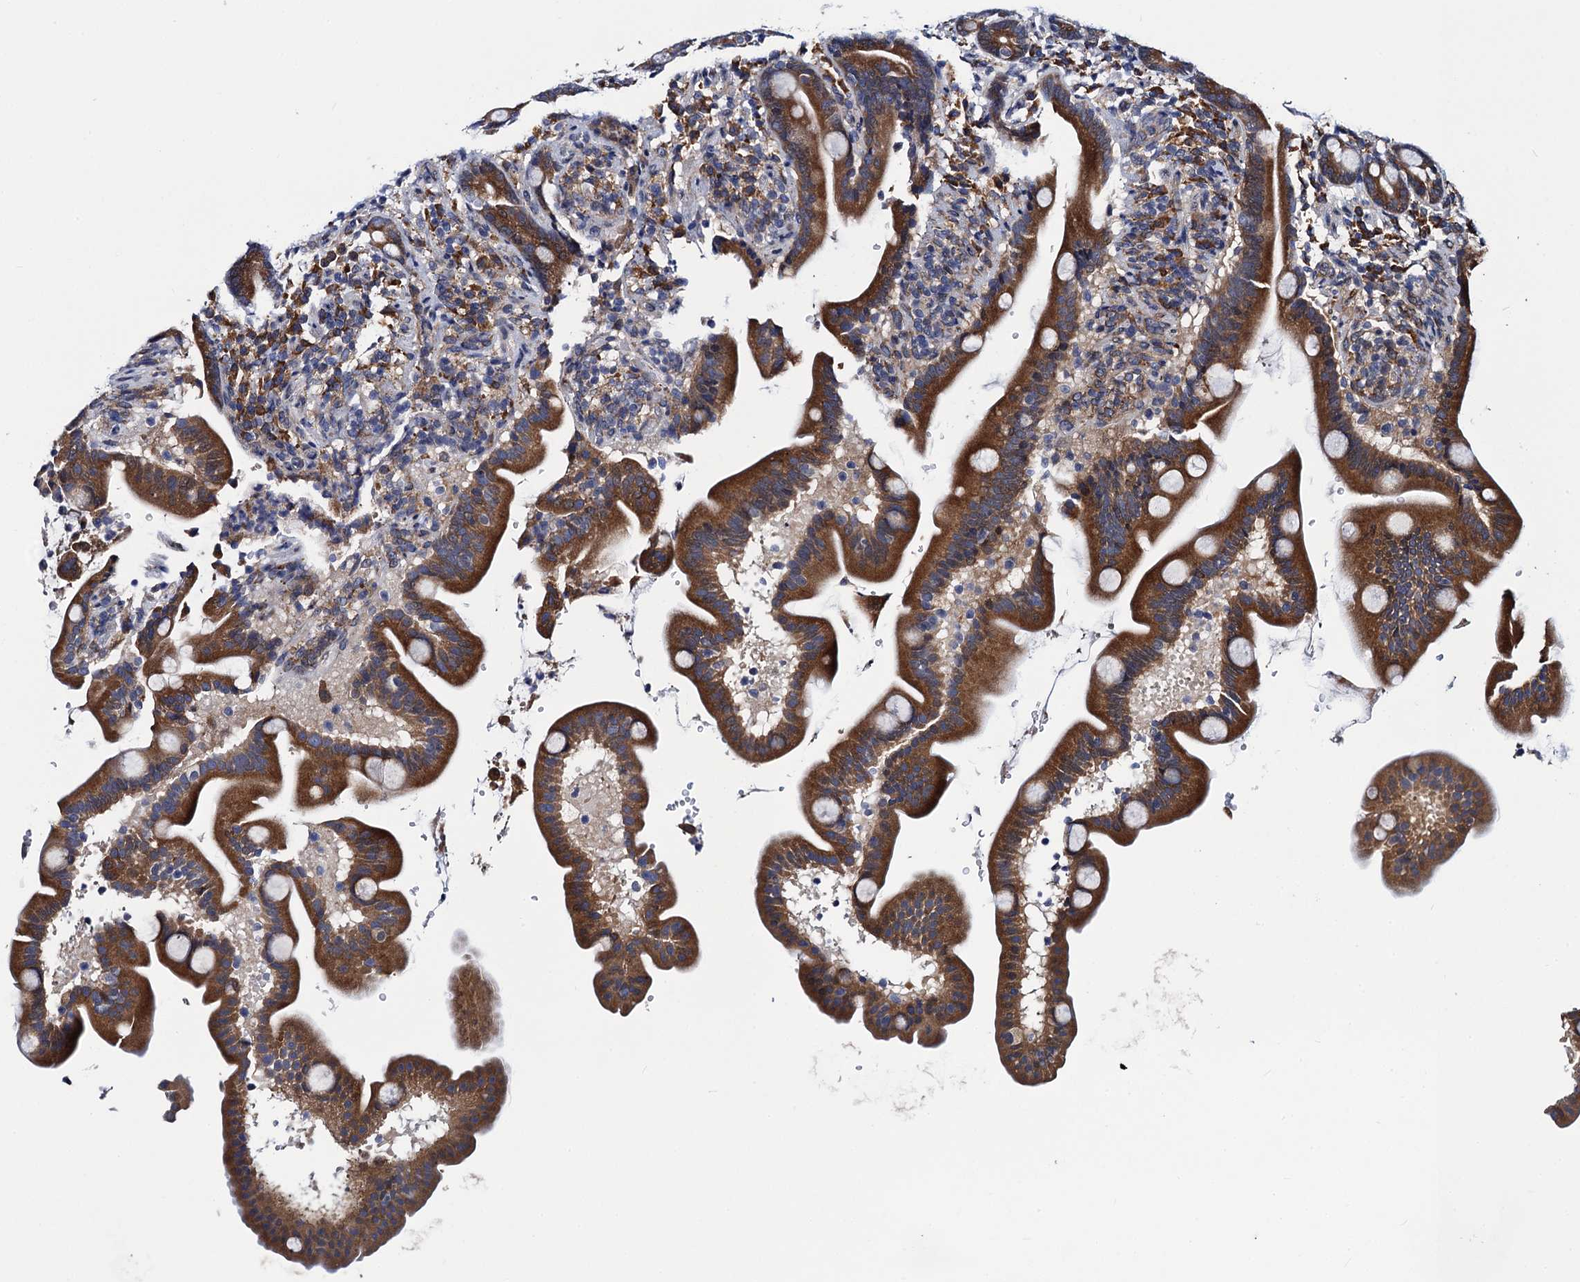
{"staining": {"intensity": "moderate", "quantity": ">75%", "location": "cytoplasmic/membranous"}, "tissue": "duodenum", "cell_type": "Glandular cells", "image_type": "normal", "snomed": [{"axis": "morphology", "description": "Normal tissue, NOS"}, {"axis": "topography", "description": "Duodenum"}], "caption": "Duodenum stained with IHC demonstrates moderate cytoplasmic/membranous staining in about >75% of glandular cells.", "gene": "PGLS", "patient": {"sex": "male", "age": 54}}